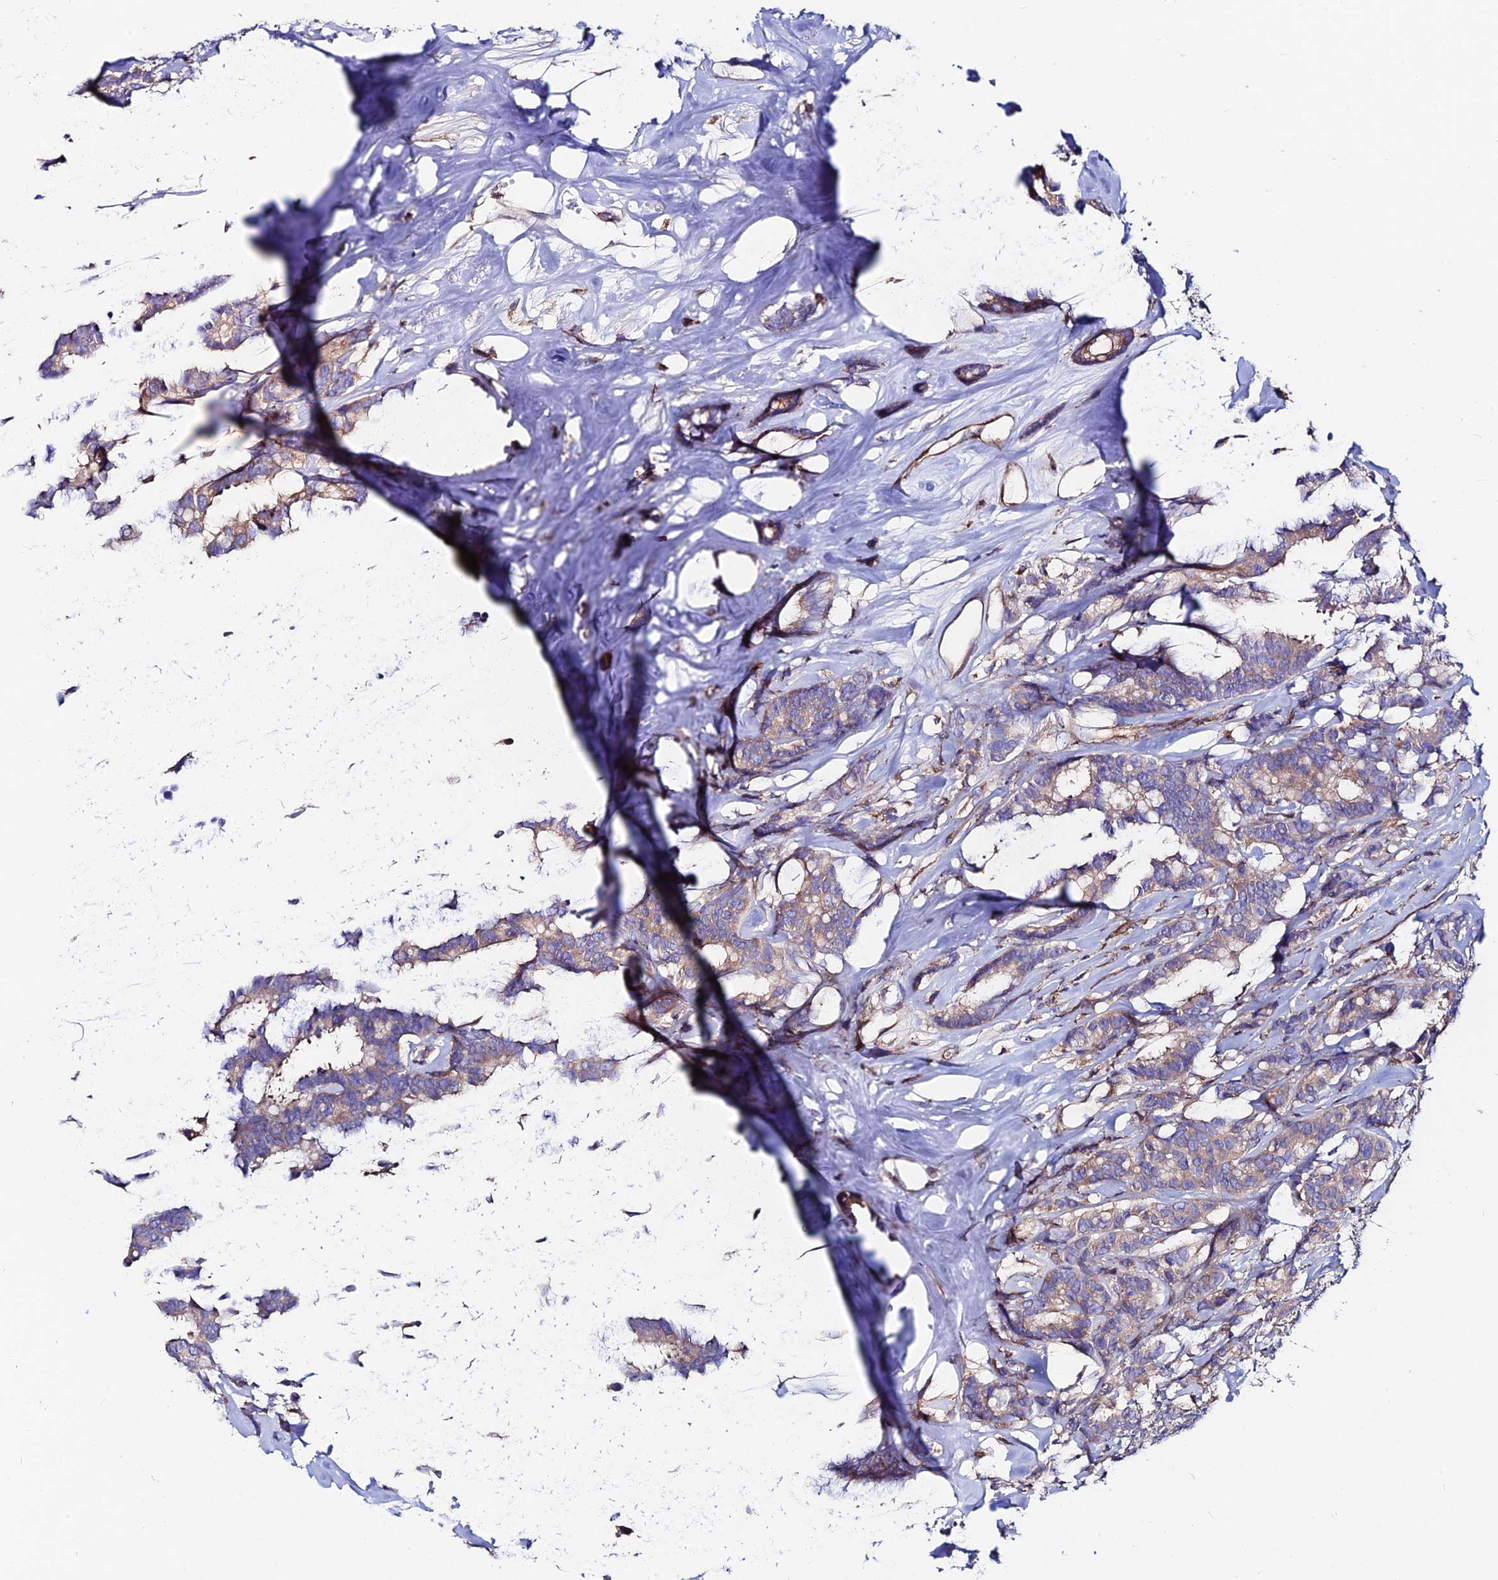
{"staining": {"intensity": "weak", "quantity": "25%-75%", "location": "cytoplasmic/membranous"}, "tissue": "breast cancer", "cell_type": "Tumor cells", "image_type": "cancer", "snomed": [{"axis": "morphology", "description": "Duct carcinoma"}, {"axis": "topography", "description": "Breast"}], "caption": "Weak cytoplasmic/membranous positivity for a protein is appreciated in approximately 25%-75% of tumor cells of invasive ductal carcinoma (breast) using IHC.", "gene": "EIF3K", "patient": {"sex": "female", "age": 87}}